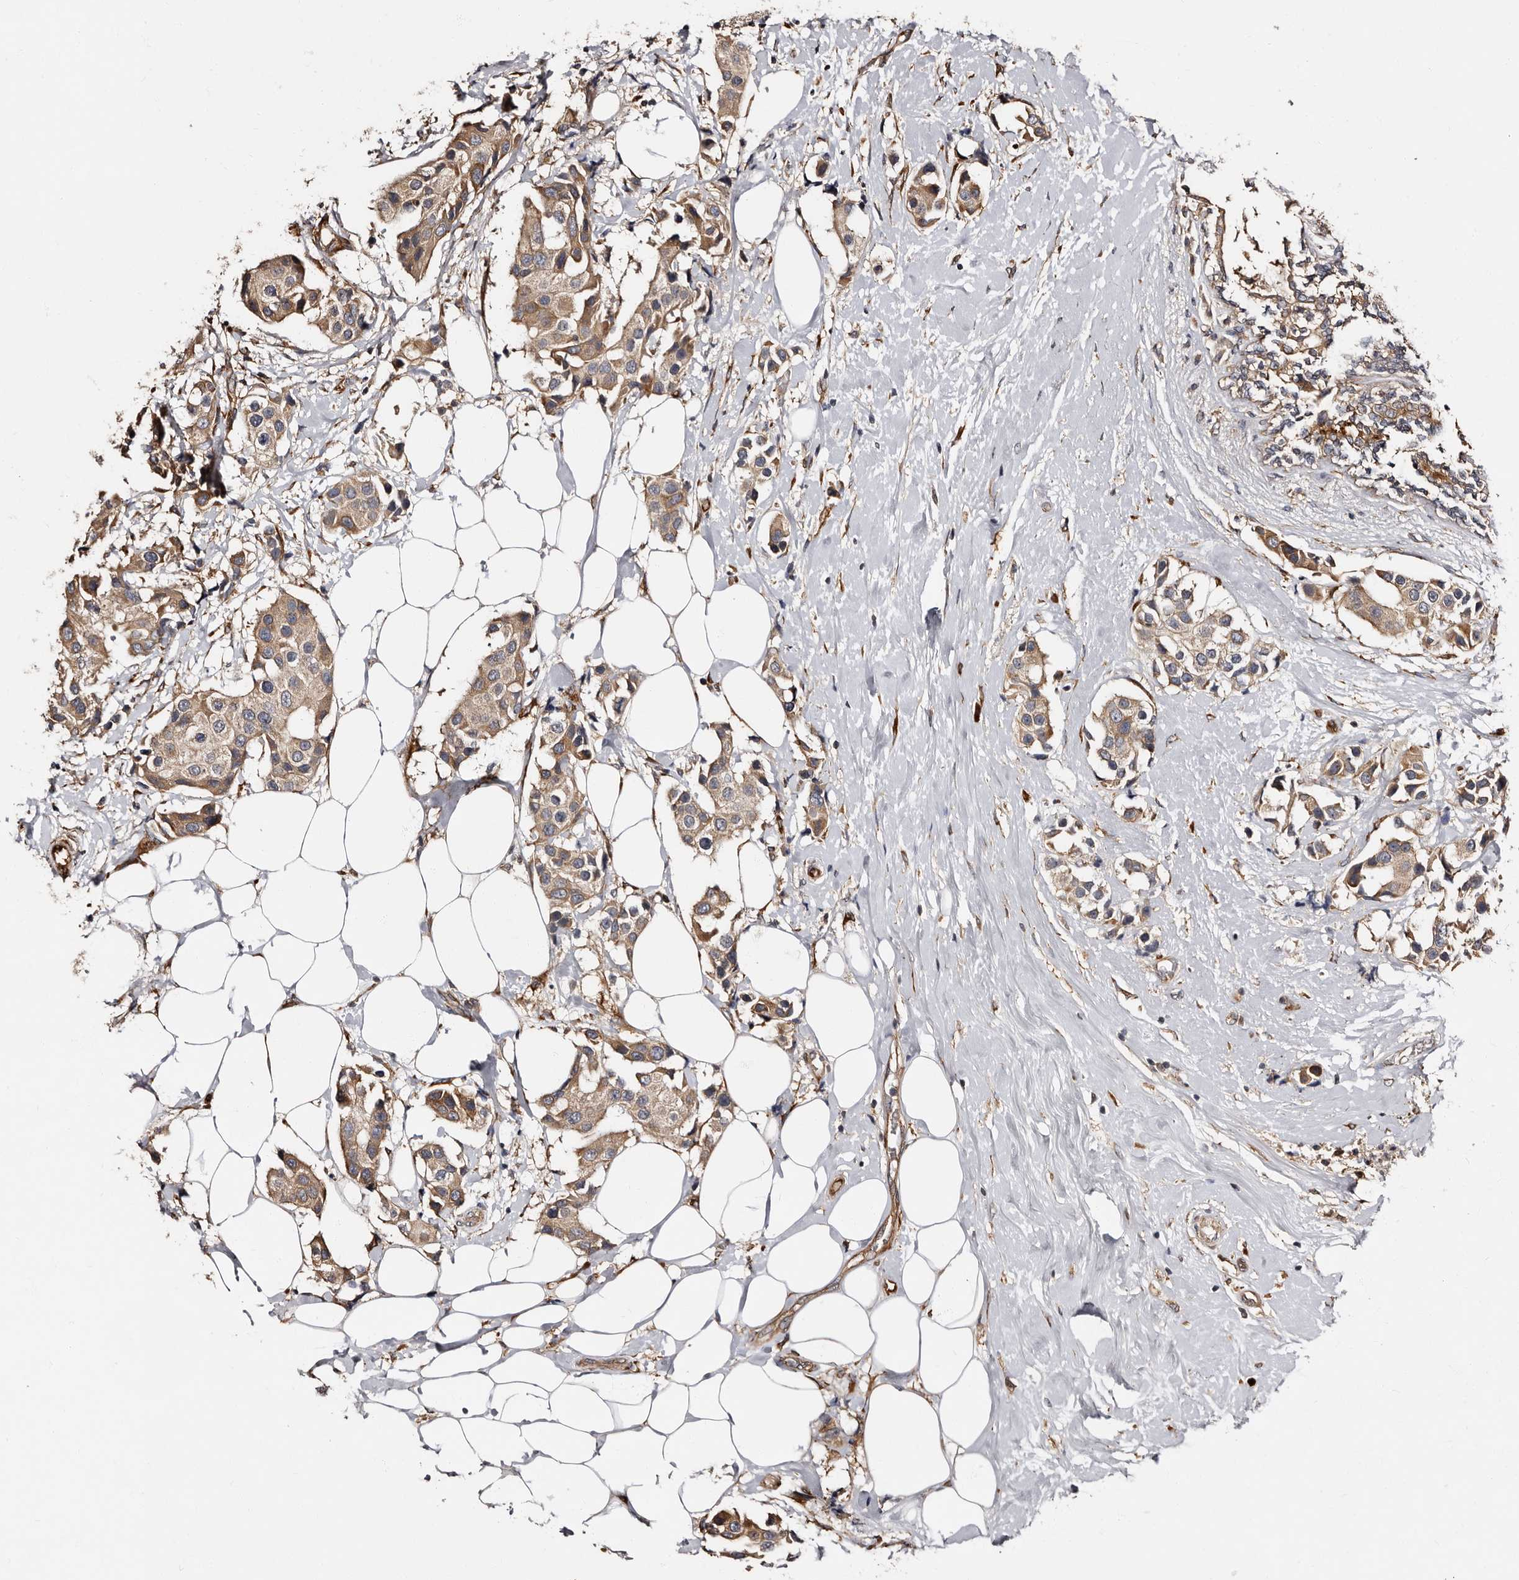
{"staining": {"intensity": "moderate", "quantity": ">75%", "location": "cytoplasmic/membranous"}, "tissue": "breast cancer", "cell_type": "Tumor cells", "image_type": "cancer", "snomed": [{"axis": "morphology", "description": "Normal tissue, NOS"}, {"axis": "morphology", "description": "Duct carcinoma"}, {"axis": "topography", "description": "Breast"}], "caption": "Breast cancer stained with a protein marker shows moderate staining in tumor cells.", "gene": "TBC1D22B", "patient": {"sex": "female", "age": 39}}